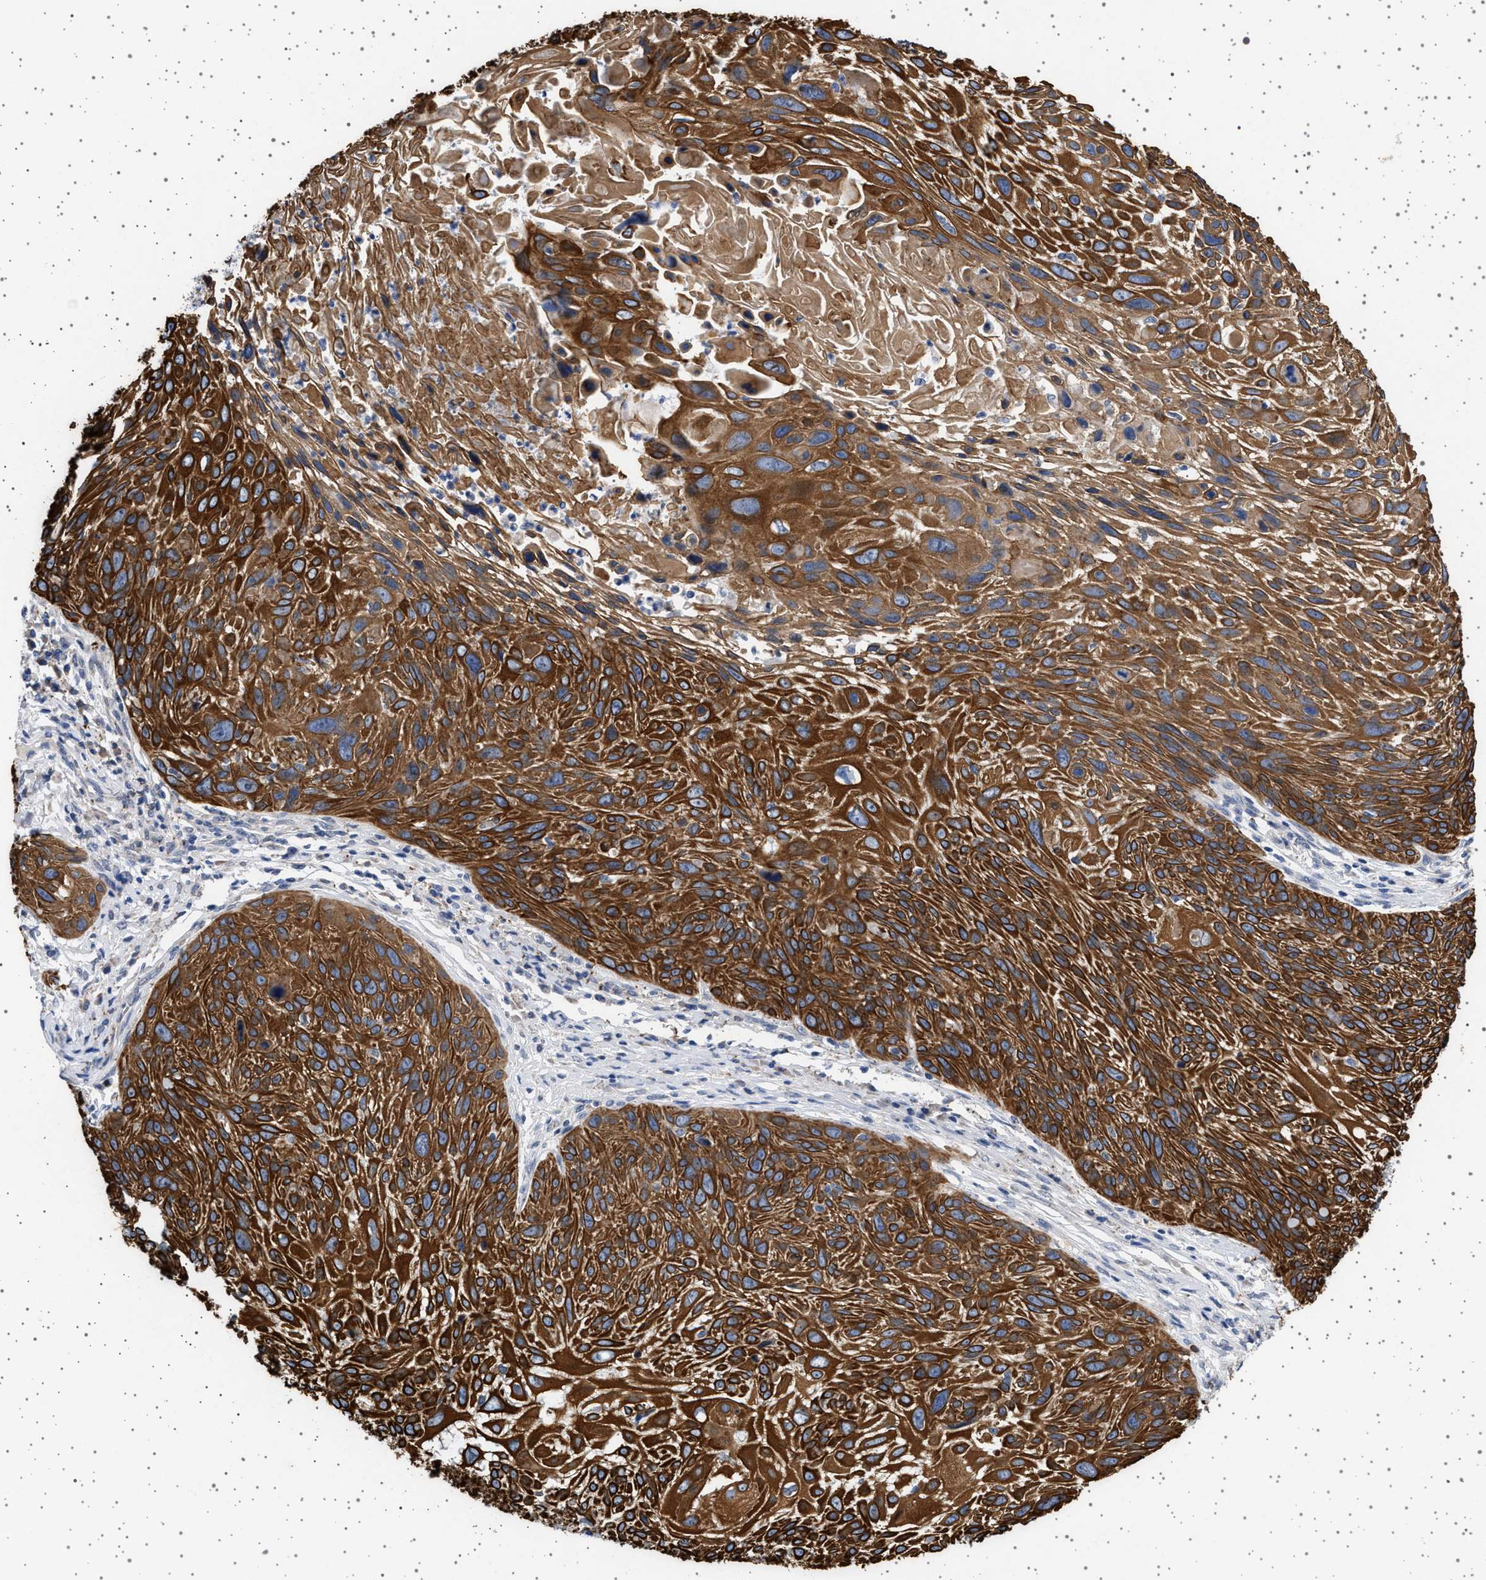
{"staining": {"intensity": "strong", "quantity": ">75%", "location": "cytoplasmic/membranous"}, "tissue": "cervical cancer", "cell_type": "Tumor cells", "image_type": "cancer", "snomed": [{"axis": "morphology", "description": "Squamous cell carcinoma, NOS"}, {"axis": "topography", "description": "Cervix"}], "caption": "Squamous cell carcinoma (cervical) was stained to show a protein in brown. There is high levels of strong cytoplasmic/membranous positivity in approximately >75% of tumor cells.", "gene": "TRMT10B", "patient": {"sex": "female", "age": 51}}